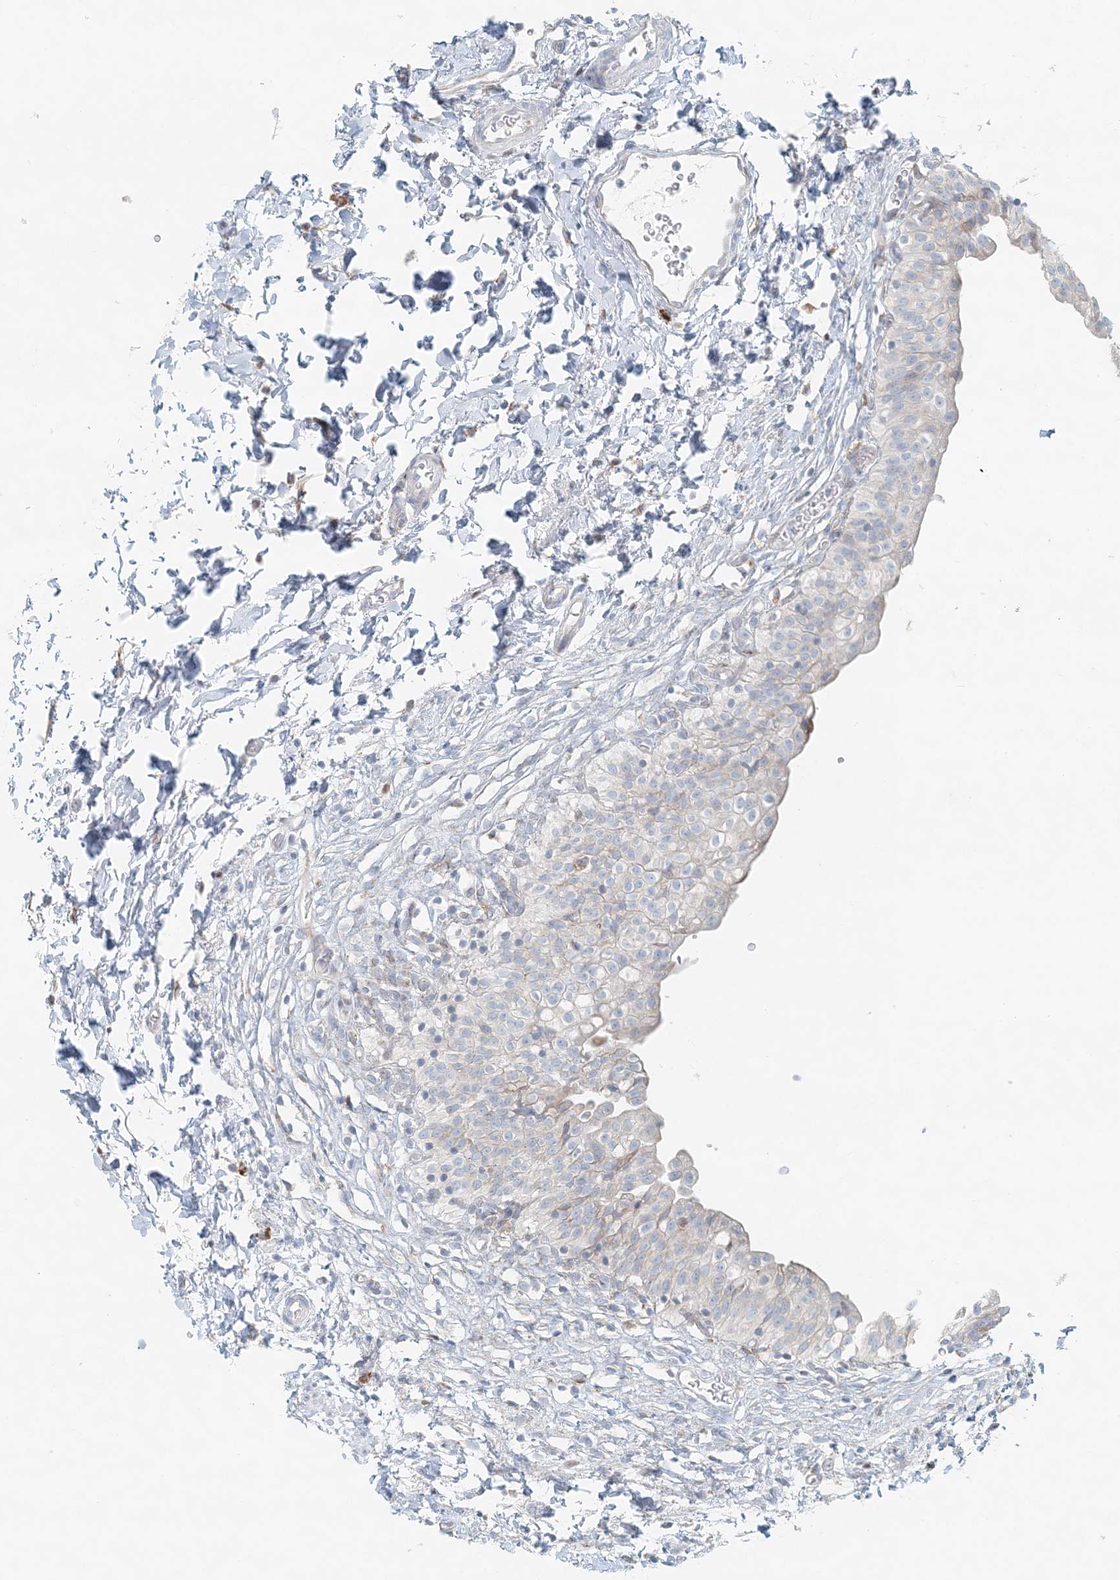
{"staining": {"intensity": "negative", "quantity": "none", "location": "none"}, "tissue": "urinary bladder", "cell_type": "Urothelial cells", "image_type": "normal", "snomed": [{"axis": "morphology", "description": "Normal tissue, NOS"}, {"axis": "topography", "description": "Urinary bladder"}], "caption": "Unremarkable urinary bladder was stained to show a protein in brown. There is no significant positivity in urothelial cells. Brightfield microscopy of immunohistochemistry (IHC) stained with DAB (brown) and hematoxylin (blue), captured at high magnification.", "gene": "STK11IP", "patient": {"sex": "male", "age": 55}}